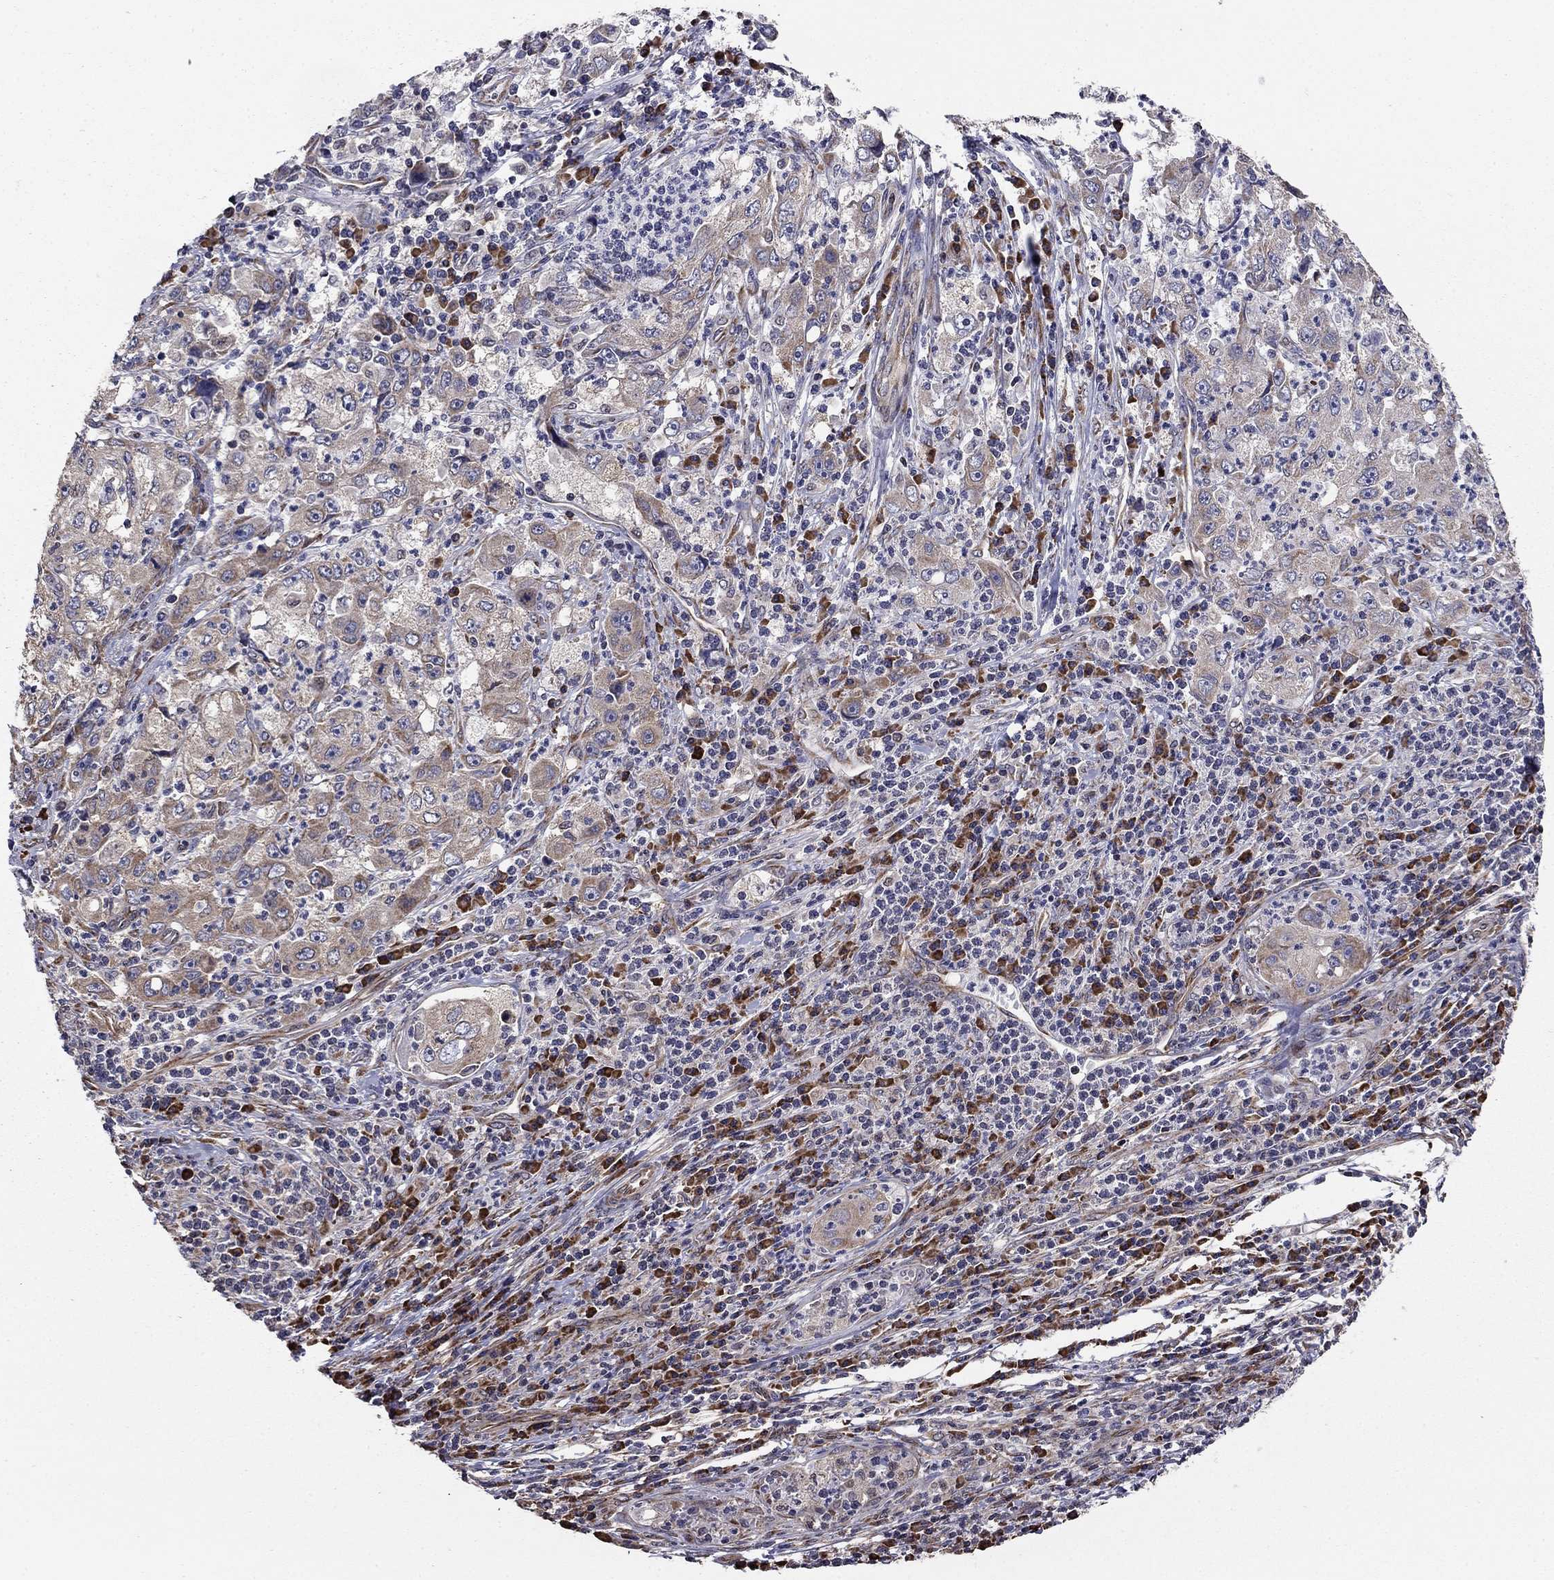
{"staining": {"intensity": "weak", "quantity": "25%-75%", "location": "cytoplasmic/membranous"}, "tissue": "cervical cancer", "cell_type": "Tumor cells", "image_type": "cancer", "snomed": [{"axis": "morphology", "description": "Squamous cell carcinoma, NOS"}, {"axis": "topography", "description": "Cervix"}], "caption": "This is an image of IHC staining of cervical cancer, which shows weak positivity in the cytoplasmic/membranous of tumor cells.", "gene": "NKIRAS1", "patient": {"sex": "female", "age": 36}}